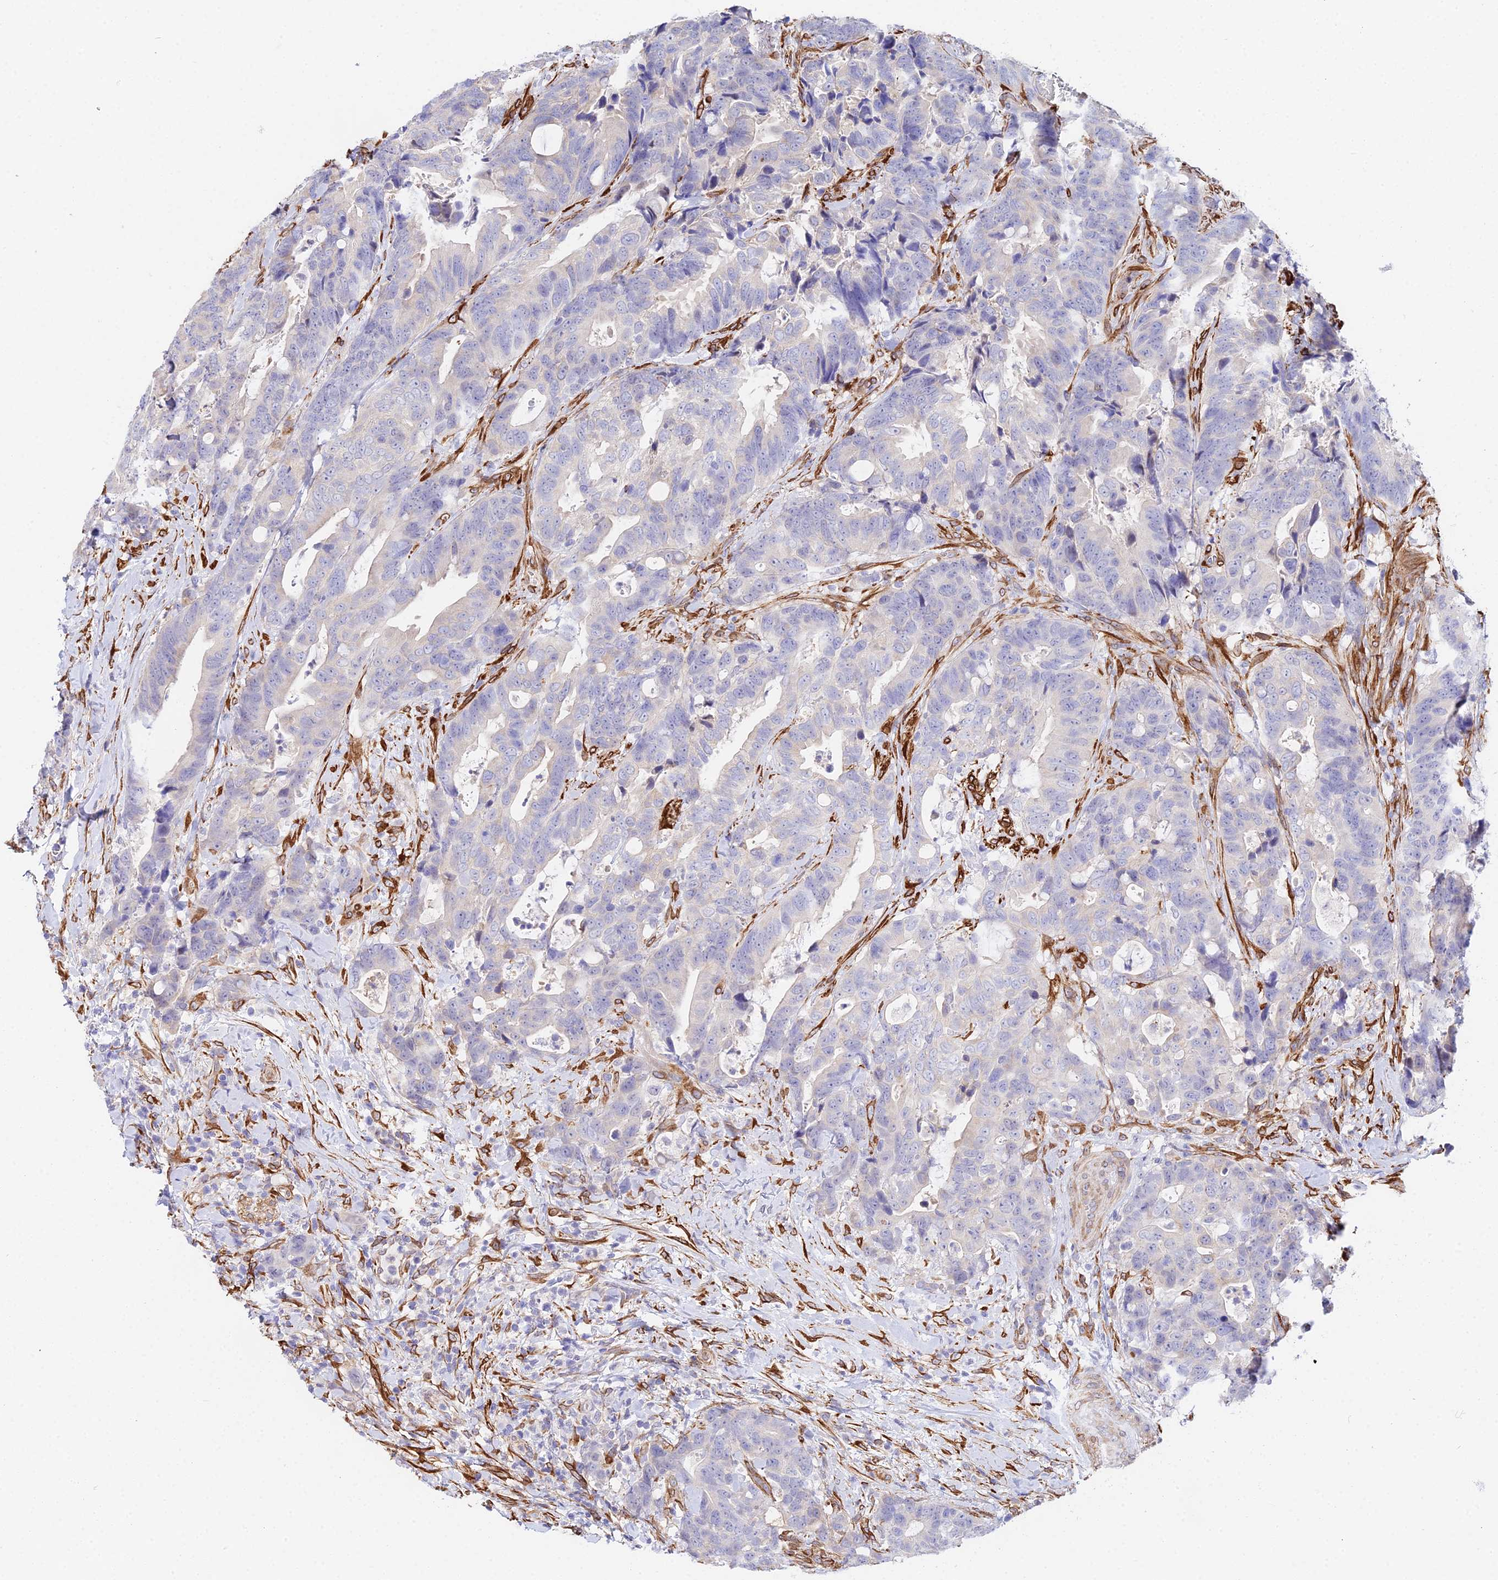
{"staining": {"intensity": "negative", "quantity": "none", "location": "none"}, "tissue": "colorectal cancer", "cell_type": "Tumor cells", "image_type": "cancer", "snomed": [{"axis": "morphology", "description": "Adenocarcinoma, NOS"}, {"axis": "topography", "description": "Colon"}], "caption": "Tumor cells show no significant positivity in adenocarcinoma (colorectal).", "gene": "MXRA7", "patient": {"sex": "female", "age": 82}}